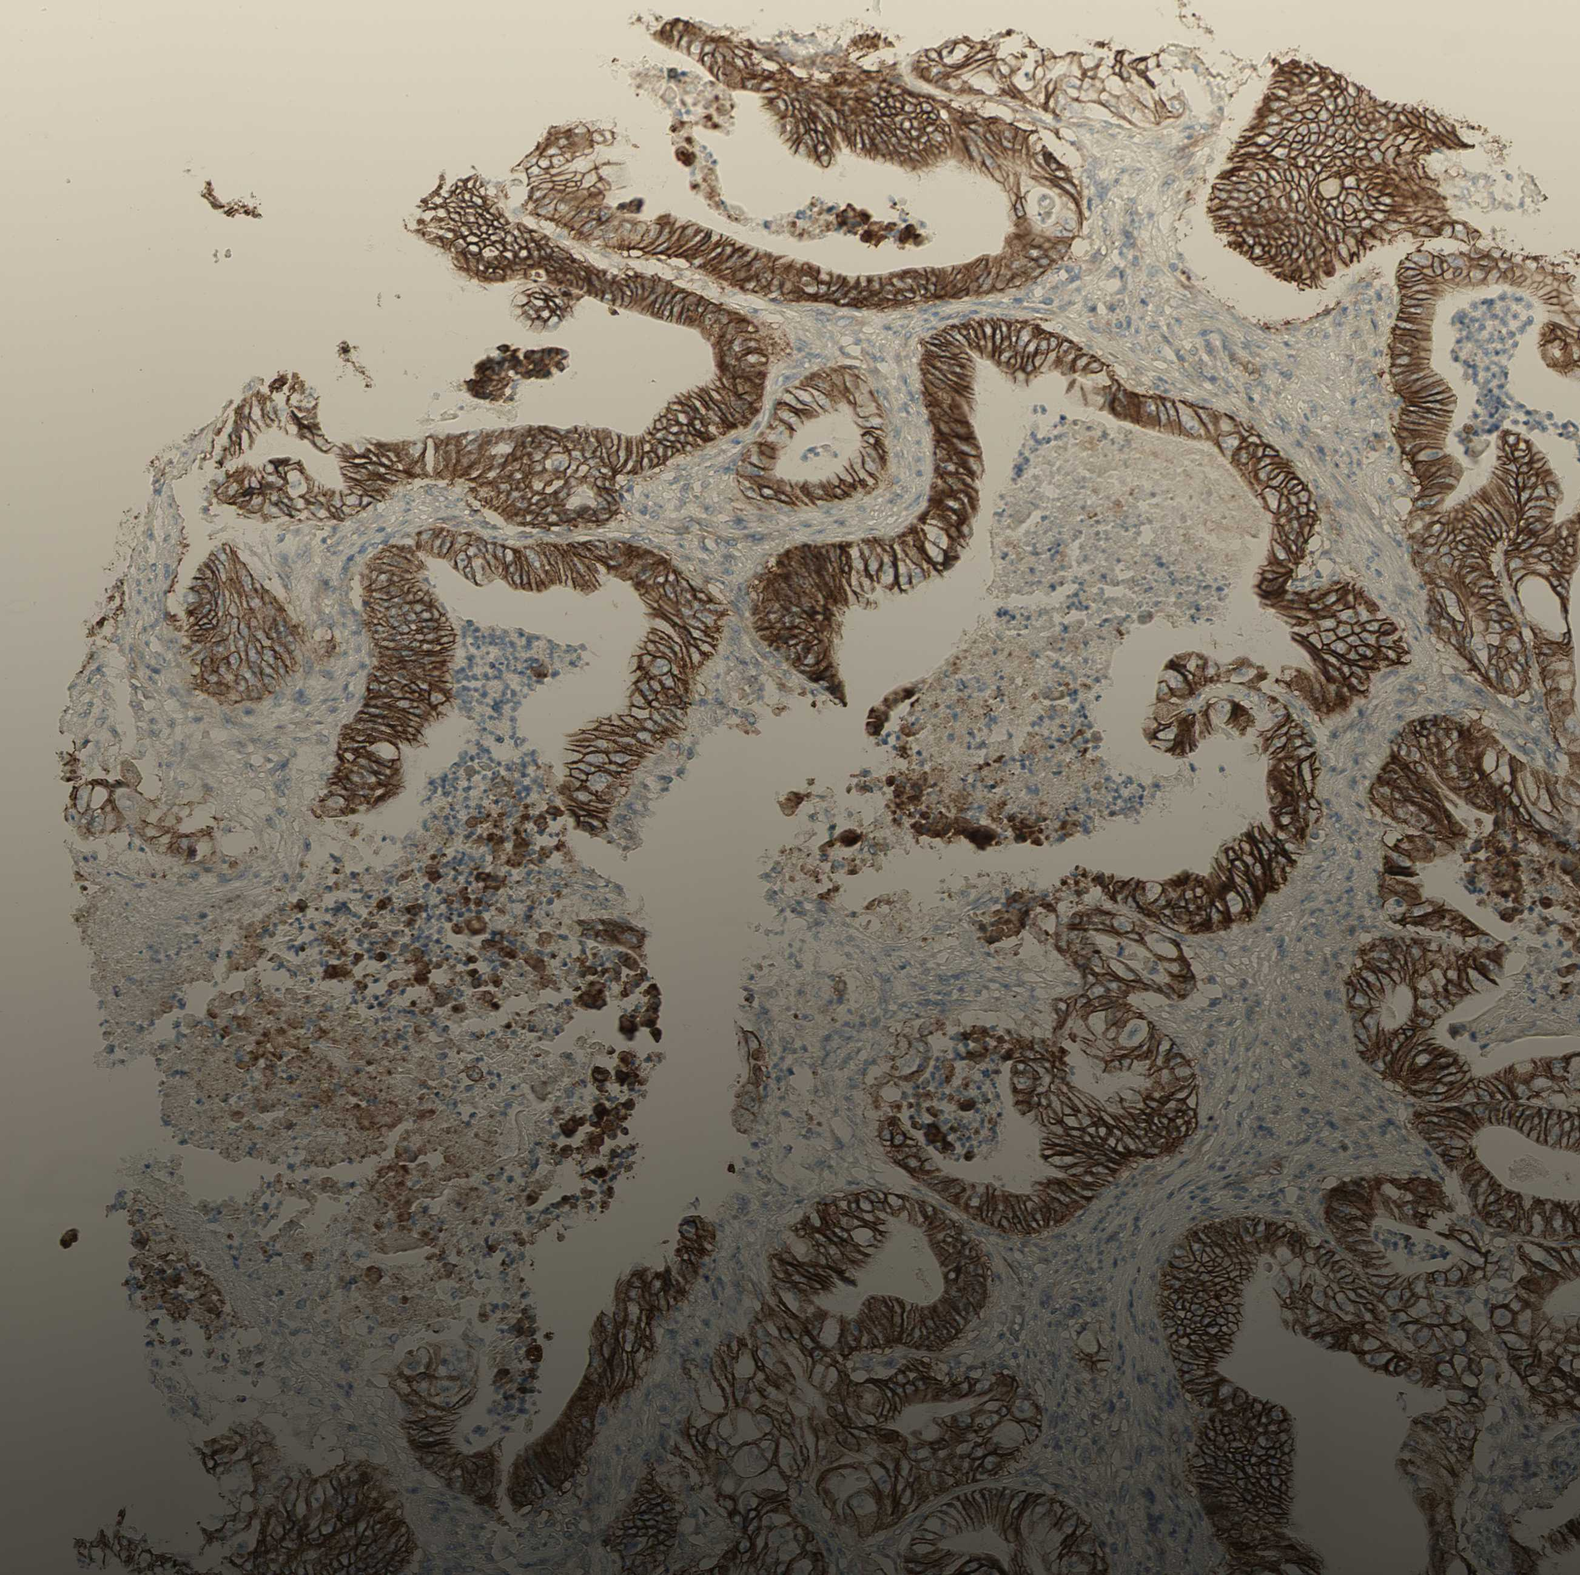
{"staining": {"intensity": "moderate", "quantity": ">75%", "location": "cytoplasmic/membranous"}, "tissue": "stomach cancer", "cell_type": "Tumor cells", "image_type": "cancer", "snomed": [{"axis": "morphology", "description": "Adenocarcinoma, NOS"}, {"axis": "topography", "description": "Stomach"}], "caption": "High-magnification brightfield microscopy of adenocarcinoma (stomach) stained with DAB (3,3'-diaminobenzidine) (brown) and counterstained with hematoxylin (blue). tumor cells exhibit moderate cytoplasmic/membranous staining is seen in about>75% of cells.", "gene": "RNF149", "patient": {"sex": "female", "age": 73}}